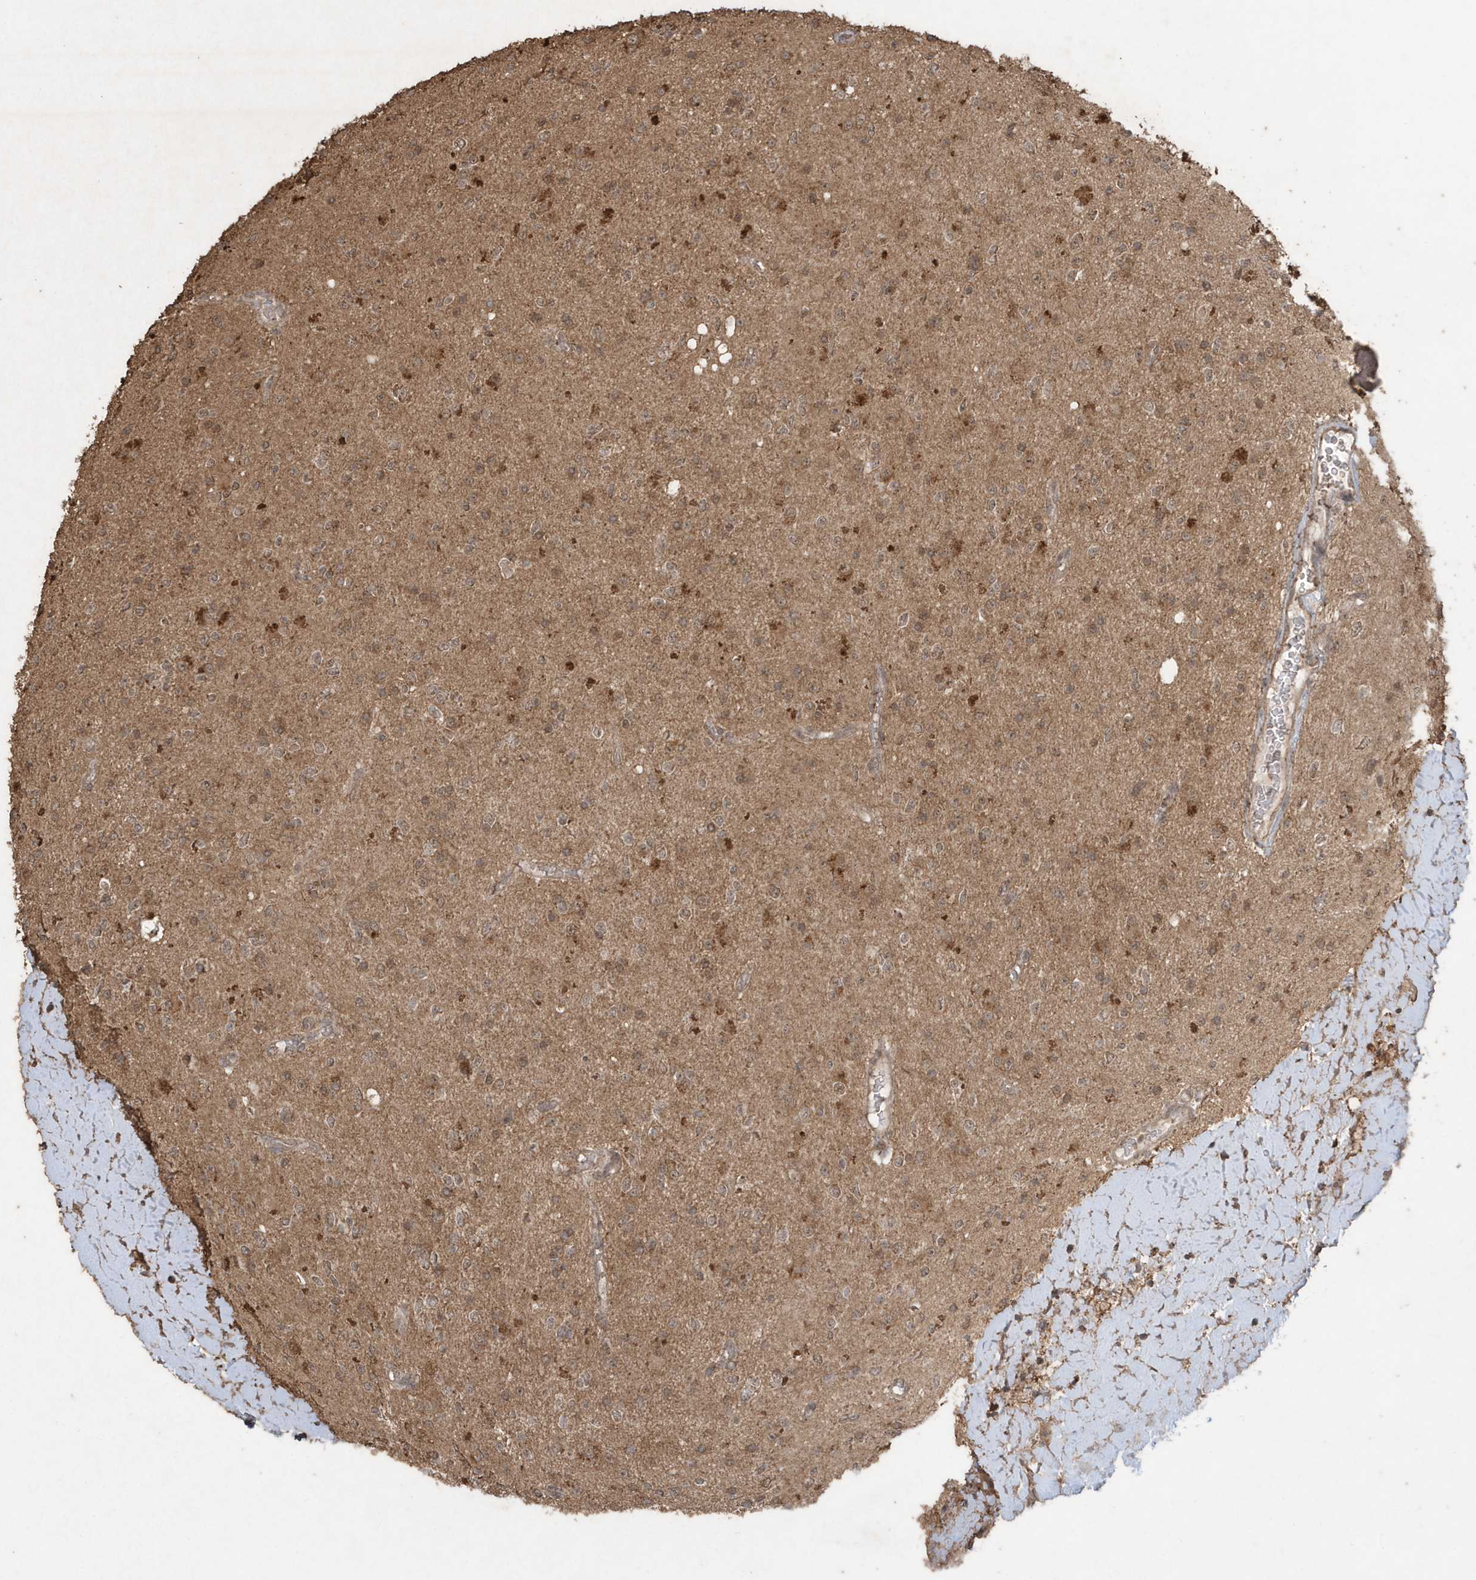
{"staining": {"intensity": "weak", "quantity": "25%-75%", "location": "cytoplasmic/membranous,nuclear"}, "tissue": "glioma", "cell_type": "Tumor cells", "image_type": "cancer", "snomed": [{"axis": "morphology", "description": "Glioma, malignant, High grade"}, {"axis": "topography", "description": "Brain"}], "caption": "Protein staining by immunohistochemistry displays weak cytoplasmic/membranous and nuclear positivity in approximately 25%-75% of tumor cells in glioma.", "gene": "PAXBP1", "patient": {"sex": "male", "age": 34}}